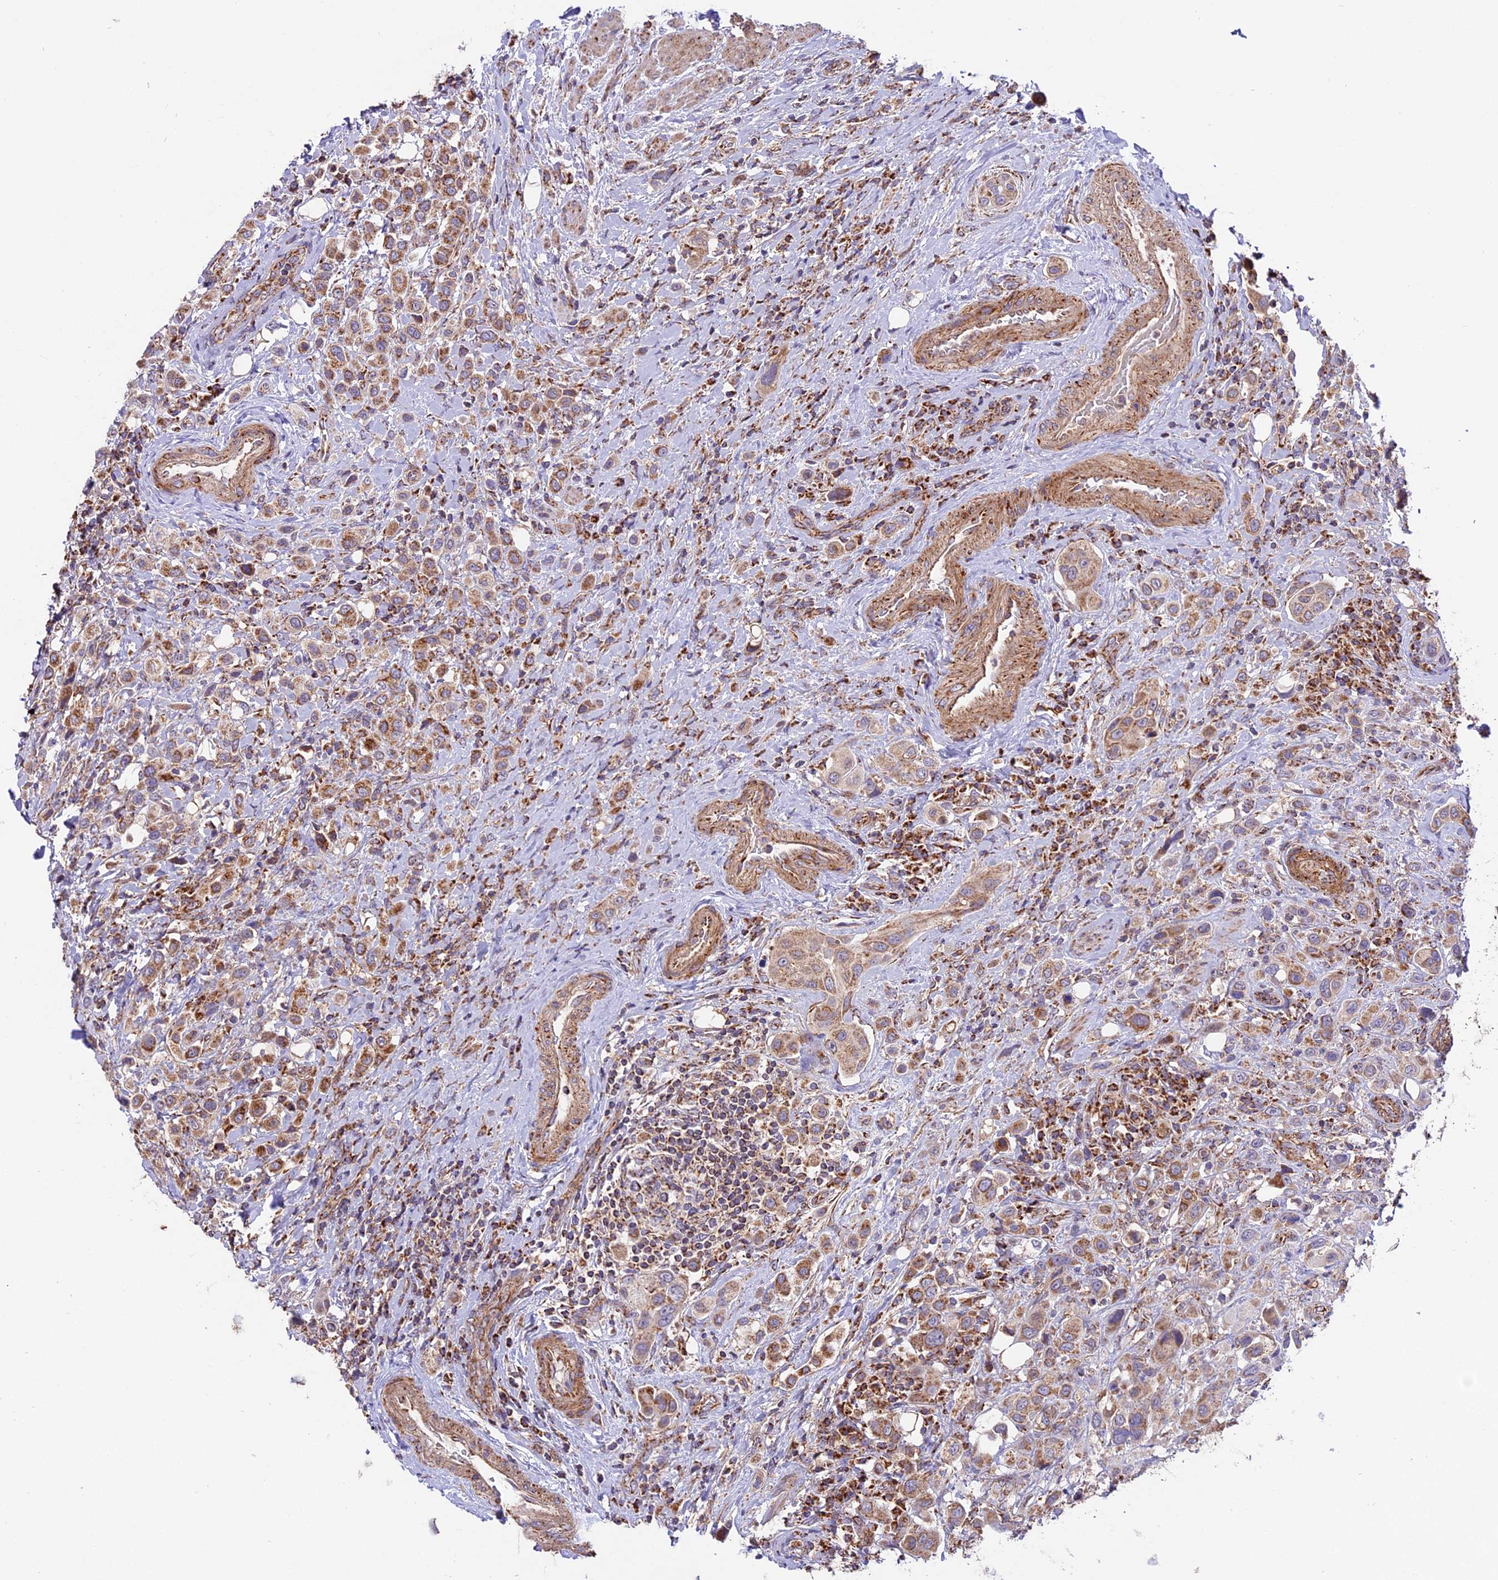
{"staining": {"intensity": "moderate", "quantity": ">75%", "location": "cytoplasmic/membranous"}, "tissue": "urothelial cancer", "cell_type": "Tumor cells", "image_type": "cancer", "snomed": [{"axis": "morphology", "description": "Urothelial carcinoma, High grade"}, {"axis": "topography", "description": "Urinary bladder"}], "caption": "A histopathology image of urothelial cancer stained for a protein exhibits moderate cytoplasmic/membranous brown staining in tumor cells. (IHC, brightfield microscopy, high magnification).", "gene": "NDUFA8", "patient": {"sex": "male", "age": 50}}